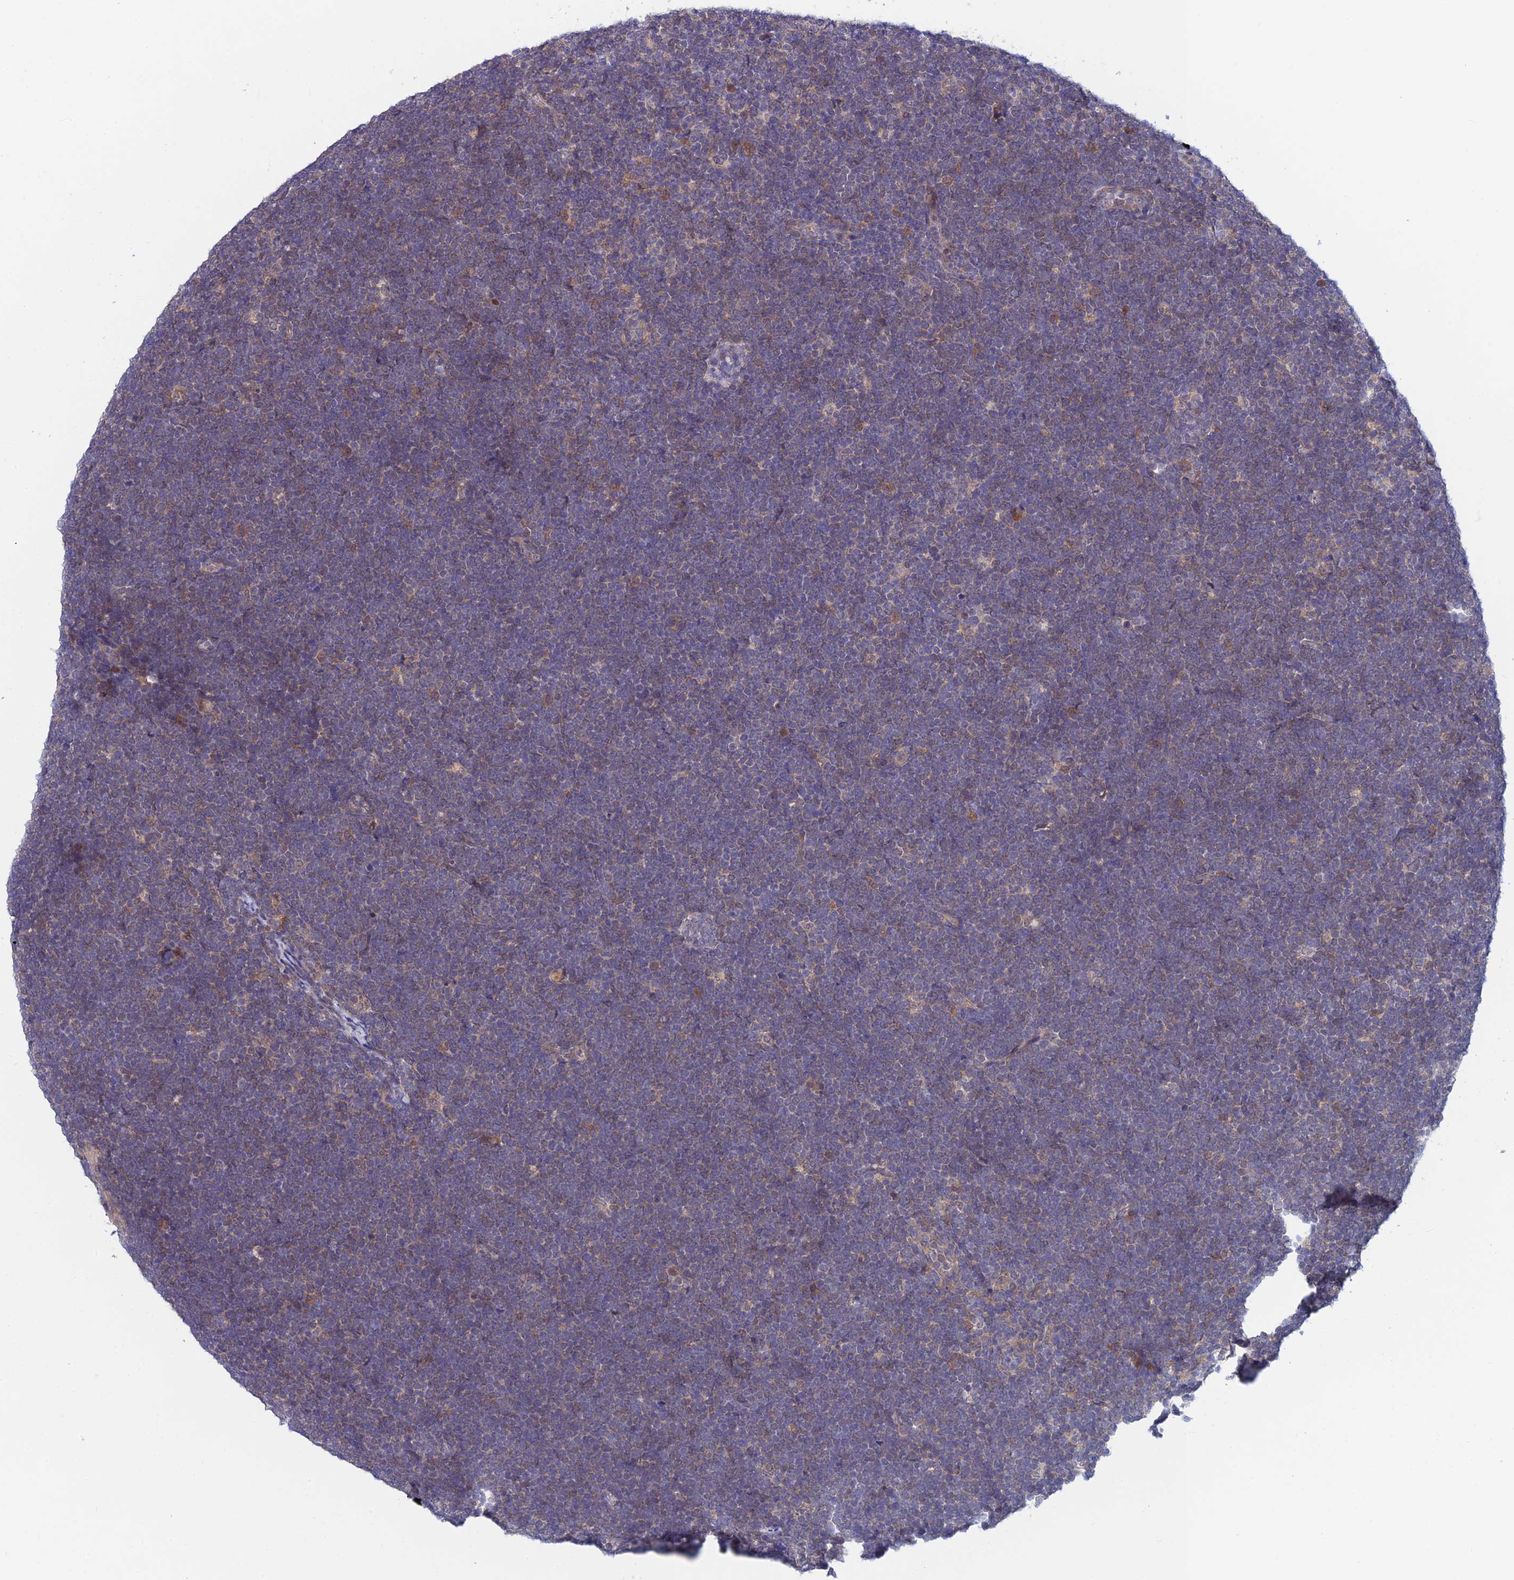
{"staining": {"intensity": "weak", "quantity": "<25%", "location": "cytoplasmic/membranous"}, "tissue": "lymphoma", "cell_type": "Tumor cells", "image_type": "cancer", "snomed": [{"axis": "morphology", "description": "Malignant lymphoma, non-Hodgkin's type, High grade"}, {"axis": "topography", "description": "Lymph node"}], "caption": "Human high-grade malignant lymphoma, non-Hodgkin's type stained for a protein using immunohistochemistry (IHC) exhibits no staining in tumor cells.", "gene": "SRA1", "patient": {"sex": "male", "age": 13}}